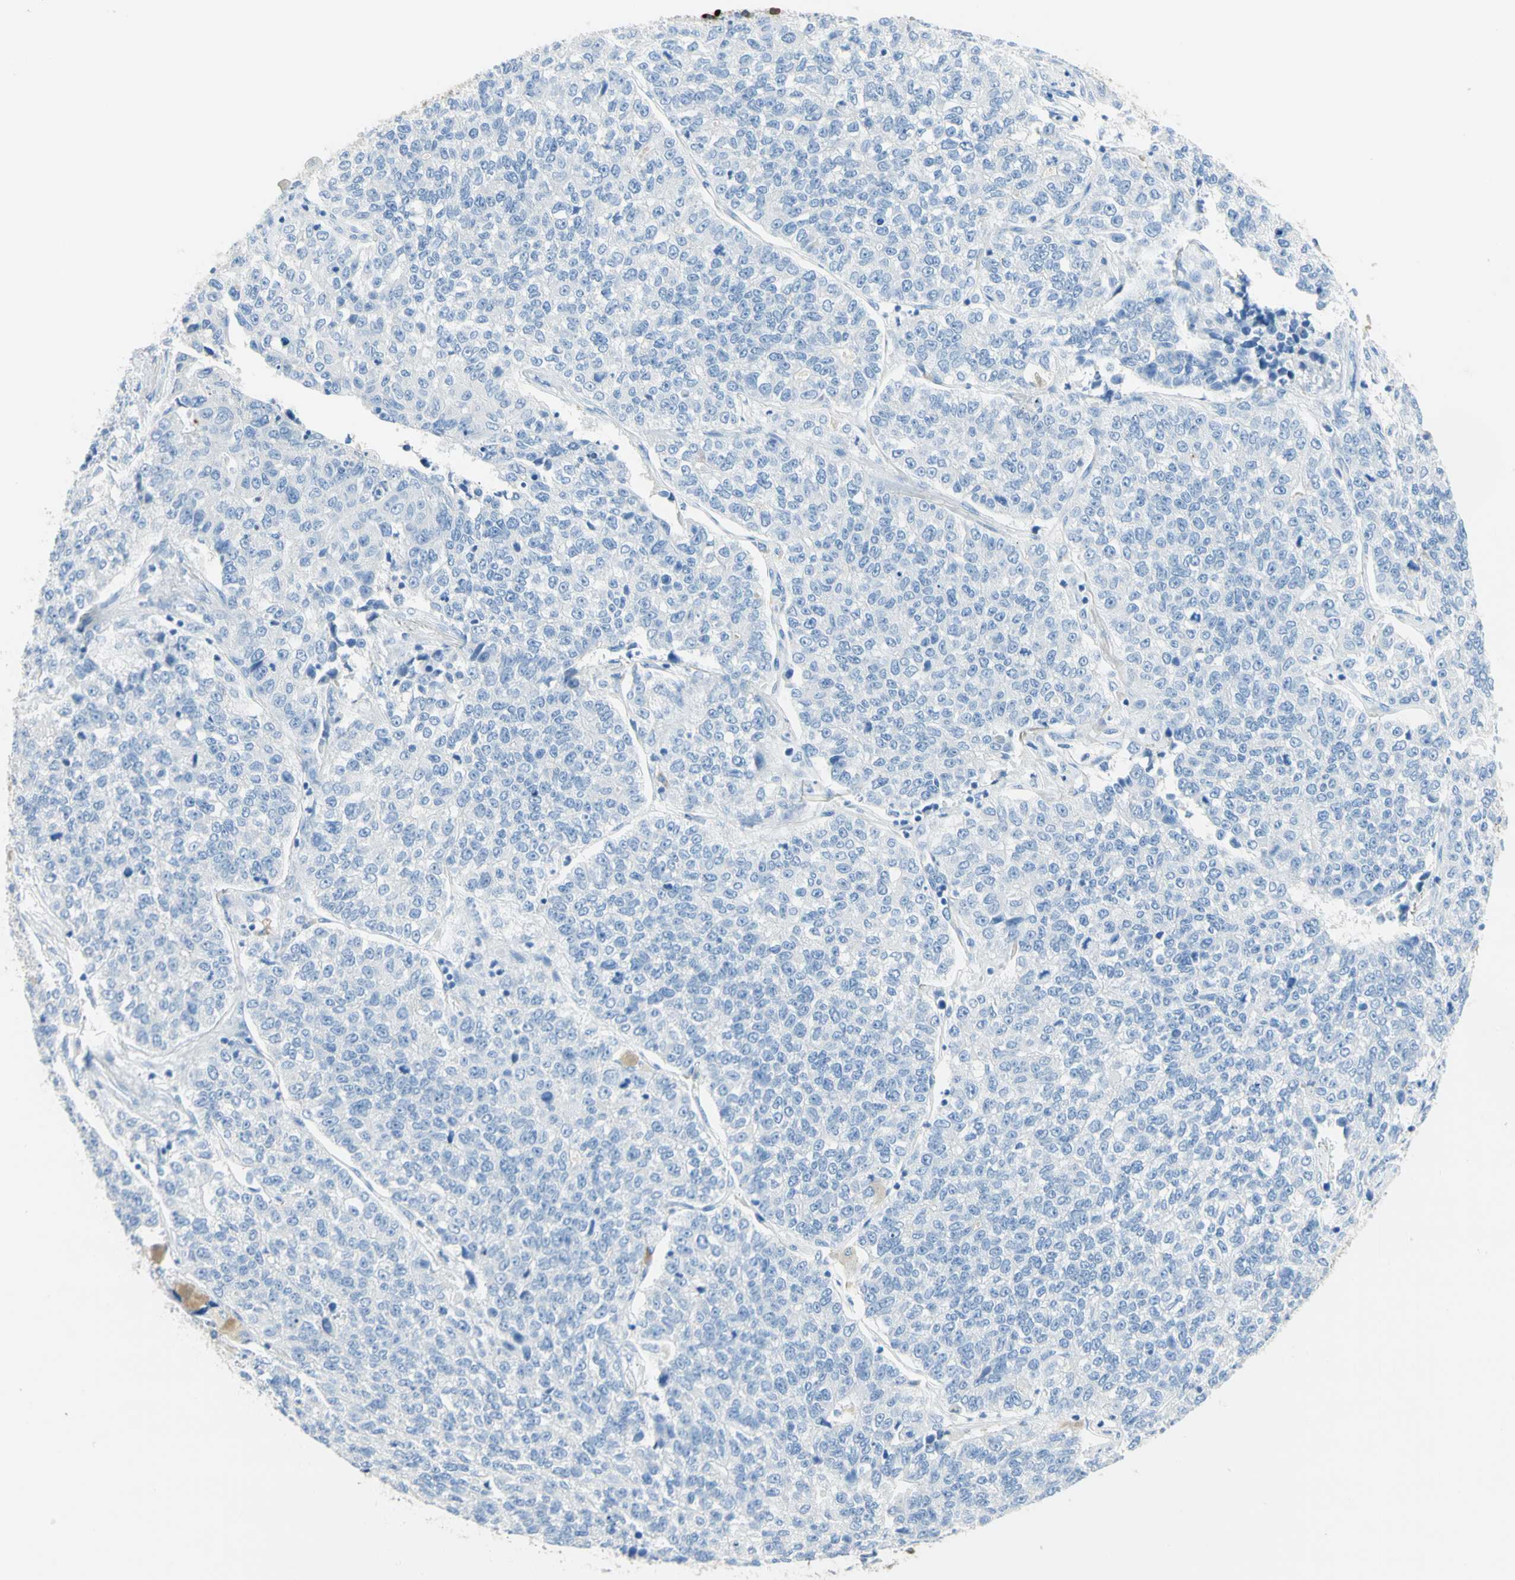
{"staining": {"intensity": "negative", "quantity": "none", "location": "none"}, "tissue": "lung cancer", "cell_type": "Tumor cells", "image_type": "cancer", "snomed": [{"axis": "morphology", "description": "Adenocarcinoma, NOS"}, {"axis": "topography", "description": "Lung"}], "caption": "Tumor cells are negative for protein expression in human adenocarcinoma (lung).", "gene": "IL6ST", "patient": {"sex": "male", "age": 49}}